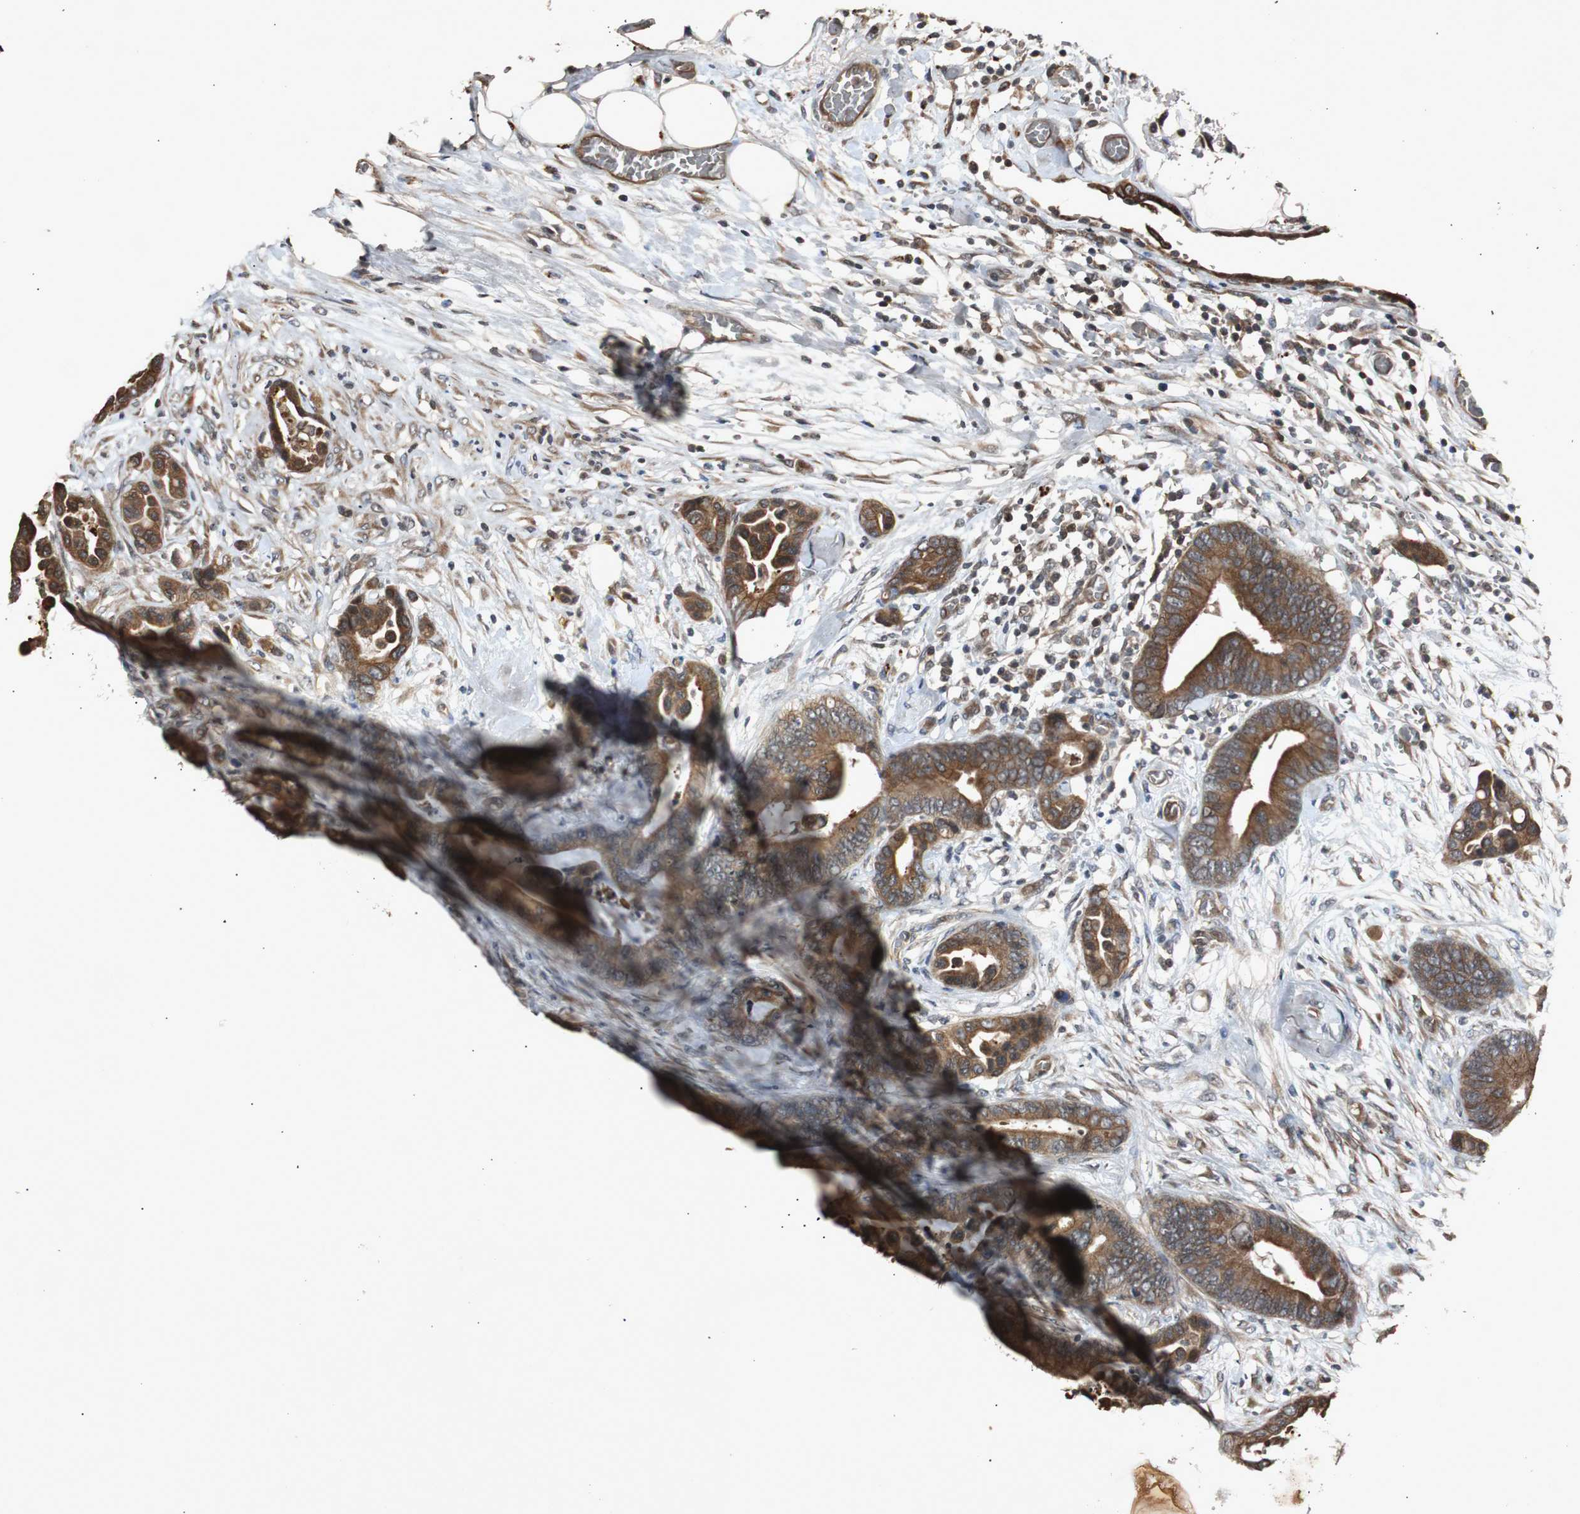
{"staining": {"intensity": "strong", "quantity": ">75%", "location": "cytoplasmic/membranous"}, "tissue": "colorectal cancer", "cell_type": "Tumor cells", "image_type": "cancer", "snomed": [{"axis": "morphology", "description": "Adenocarcinoma, NOS"}, {"axis": "topography", "description": "Colon"}], "caption": "Immunohistochemical staining of human colorectal cancer exhibits high levels of strong cytoplasmic/membranous positivity in approximately >75% of tumor cells.", "gene": "SLIT2", "patient": {"sex": "male", "age": 82}}